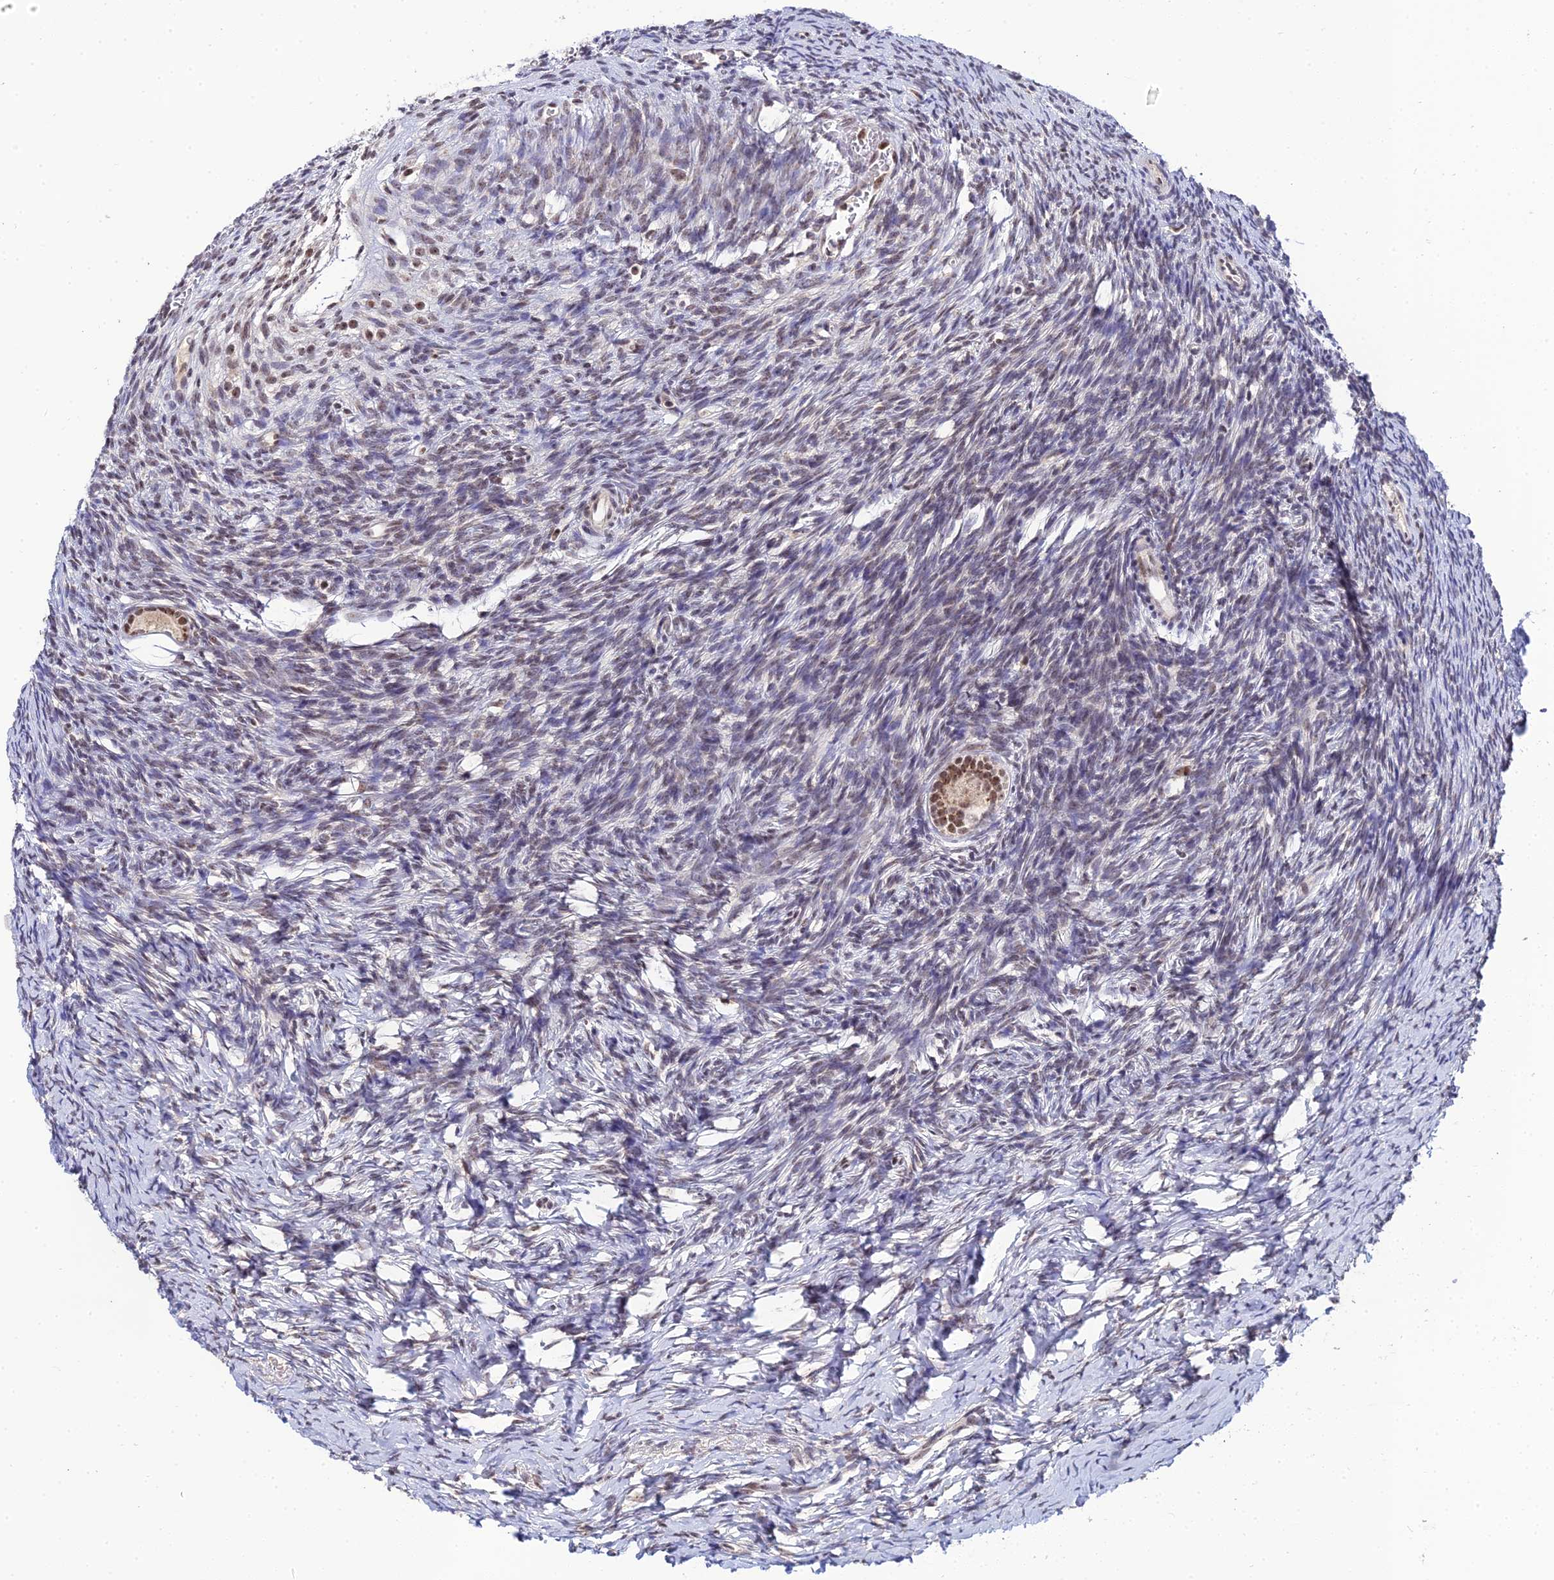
{"staining": {"intensity": "moderate", "quantity": ">75%", "location": "nuclear"}, "tissue": "ovary", "cell_type": "Follicle cells", "image_type": "normal", "snomed": [{"axis": "morphology", "description": "Normal tissue, NOS"}, {"axis": "topography", "description": "Ovary"}], "caption": "Brown immunohistochemical staining in unremarkable human ovary reveals moderate nuclear staining in approximately >75% of follicle cells.", "gene": "EXOSC3", "patient": {"sex": "female", "age": 39}}